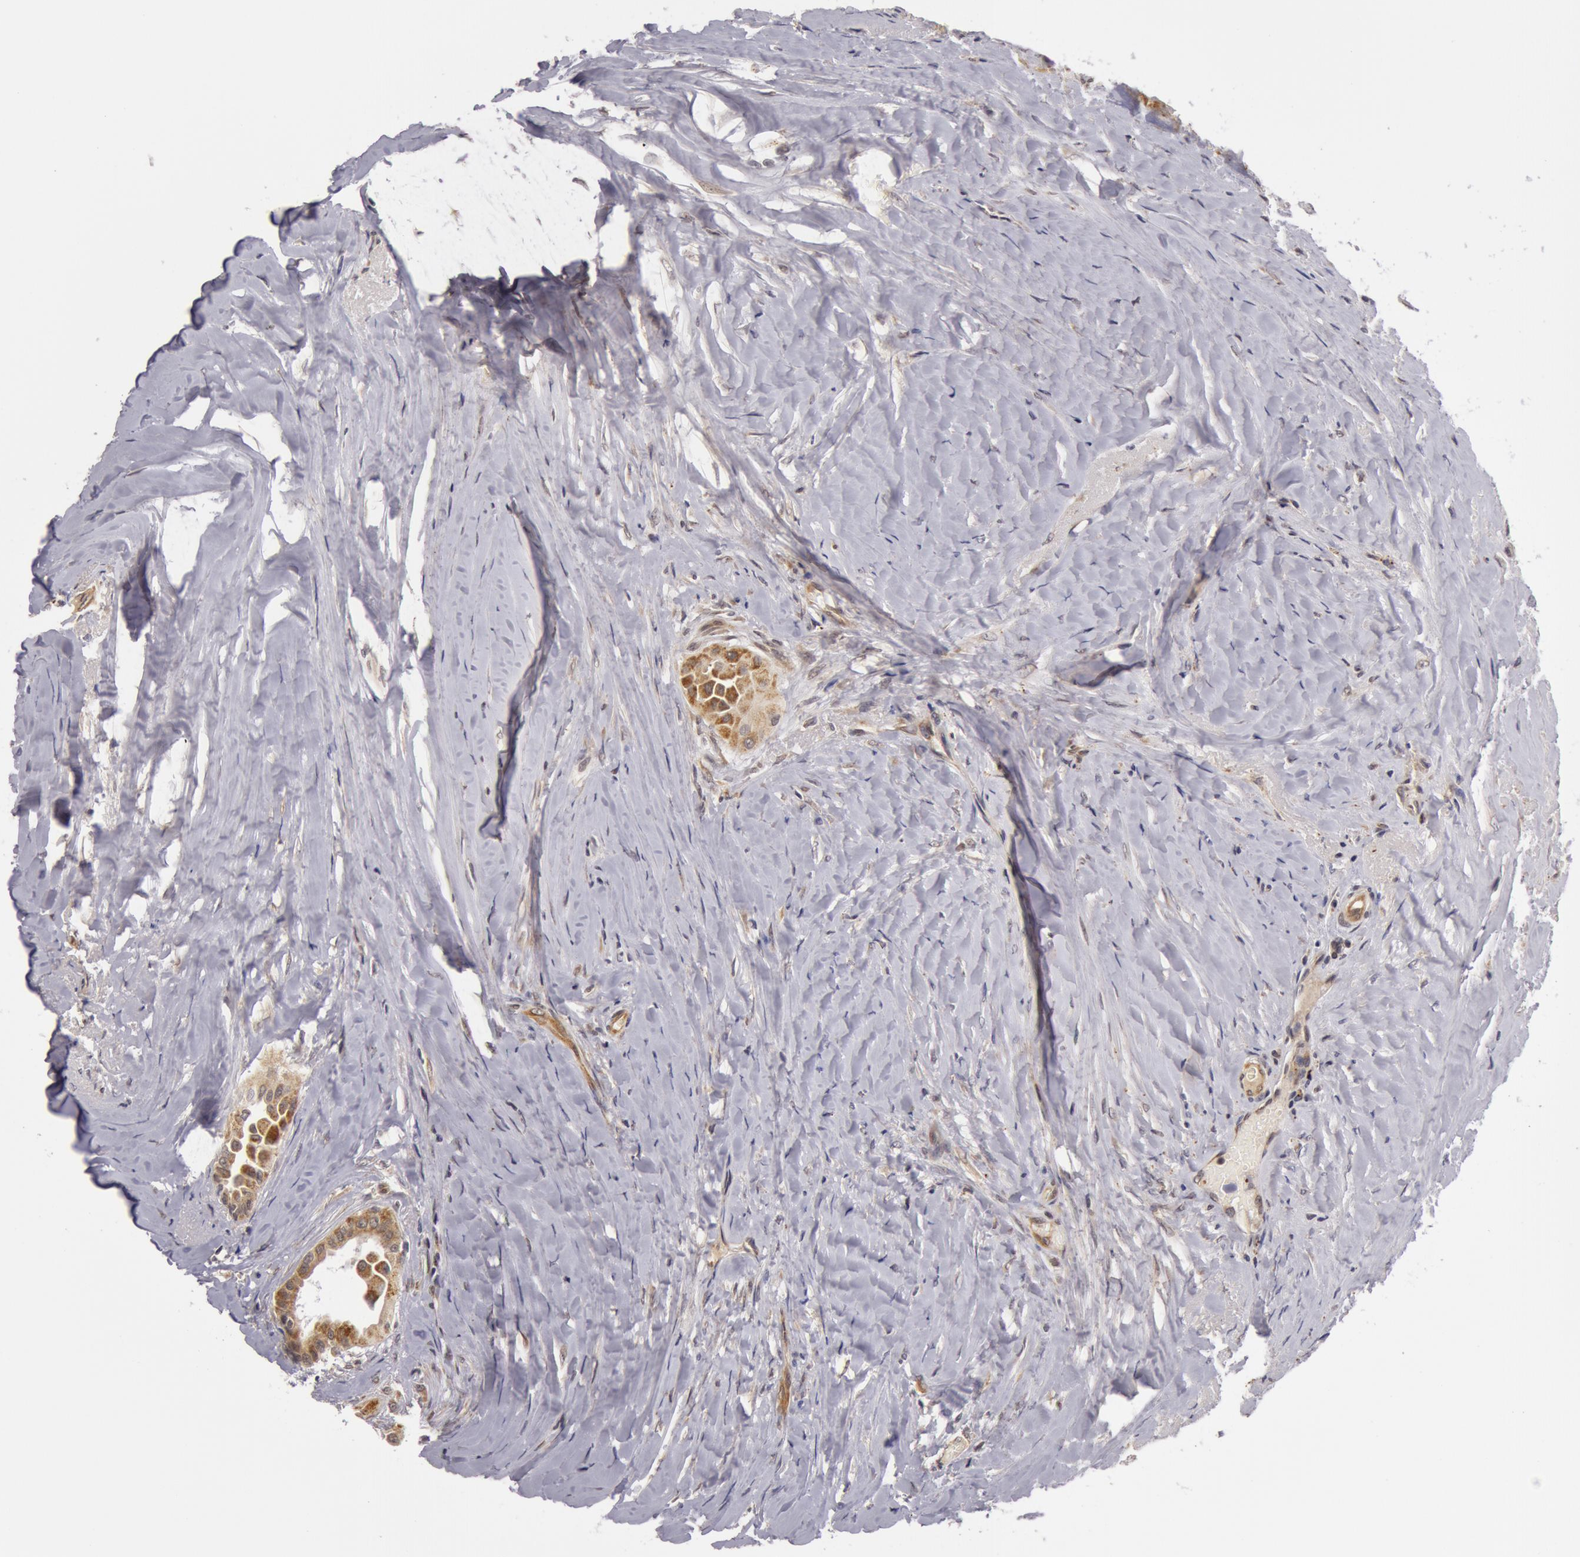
{"staining": {"intensity": "moderate", "quantity": ">75%", "location": "cytoplasmic/membranous"}, "tissue": "thyroid cancer", "cell_type": "Tumor cells", "image_type": "cancer", "snomed": [{"axis": "morphology", "description": "Papillary adenocarcinoma, NOS"}, {"axis": "topography", "description": "Thyroid gland"}], "caption": "Immunohistochemical staining of thyroid cancer exhibits medium levels of moderate cytoplasmic/membranous protein staining in about >75% of tumor cells.", "gene": "SYTL4", "patient": {"sex": "male", "age": 87}}